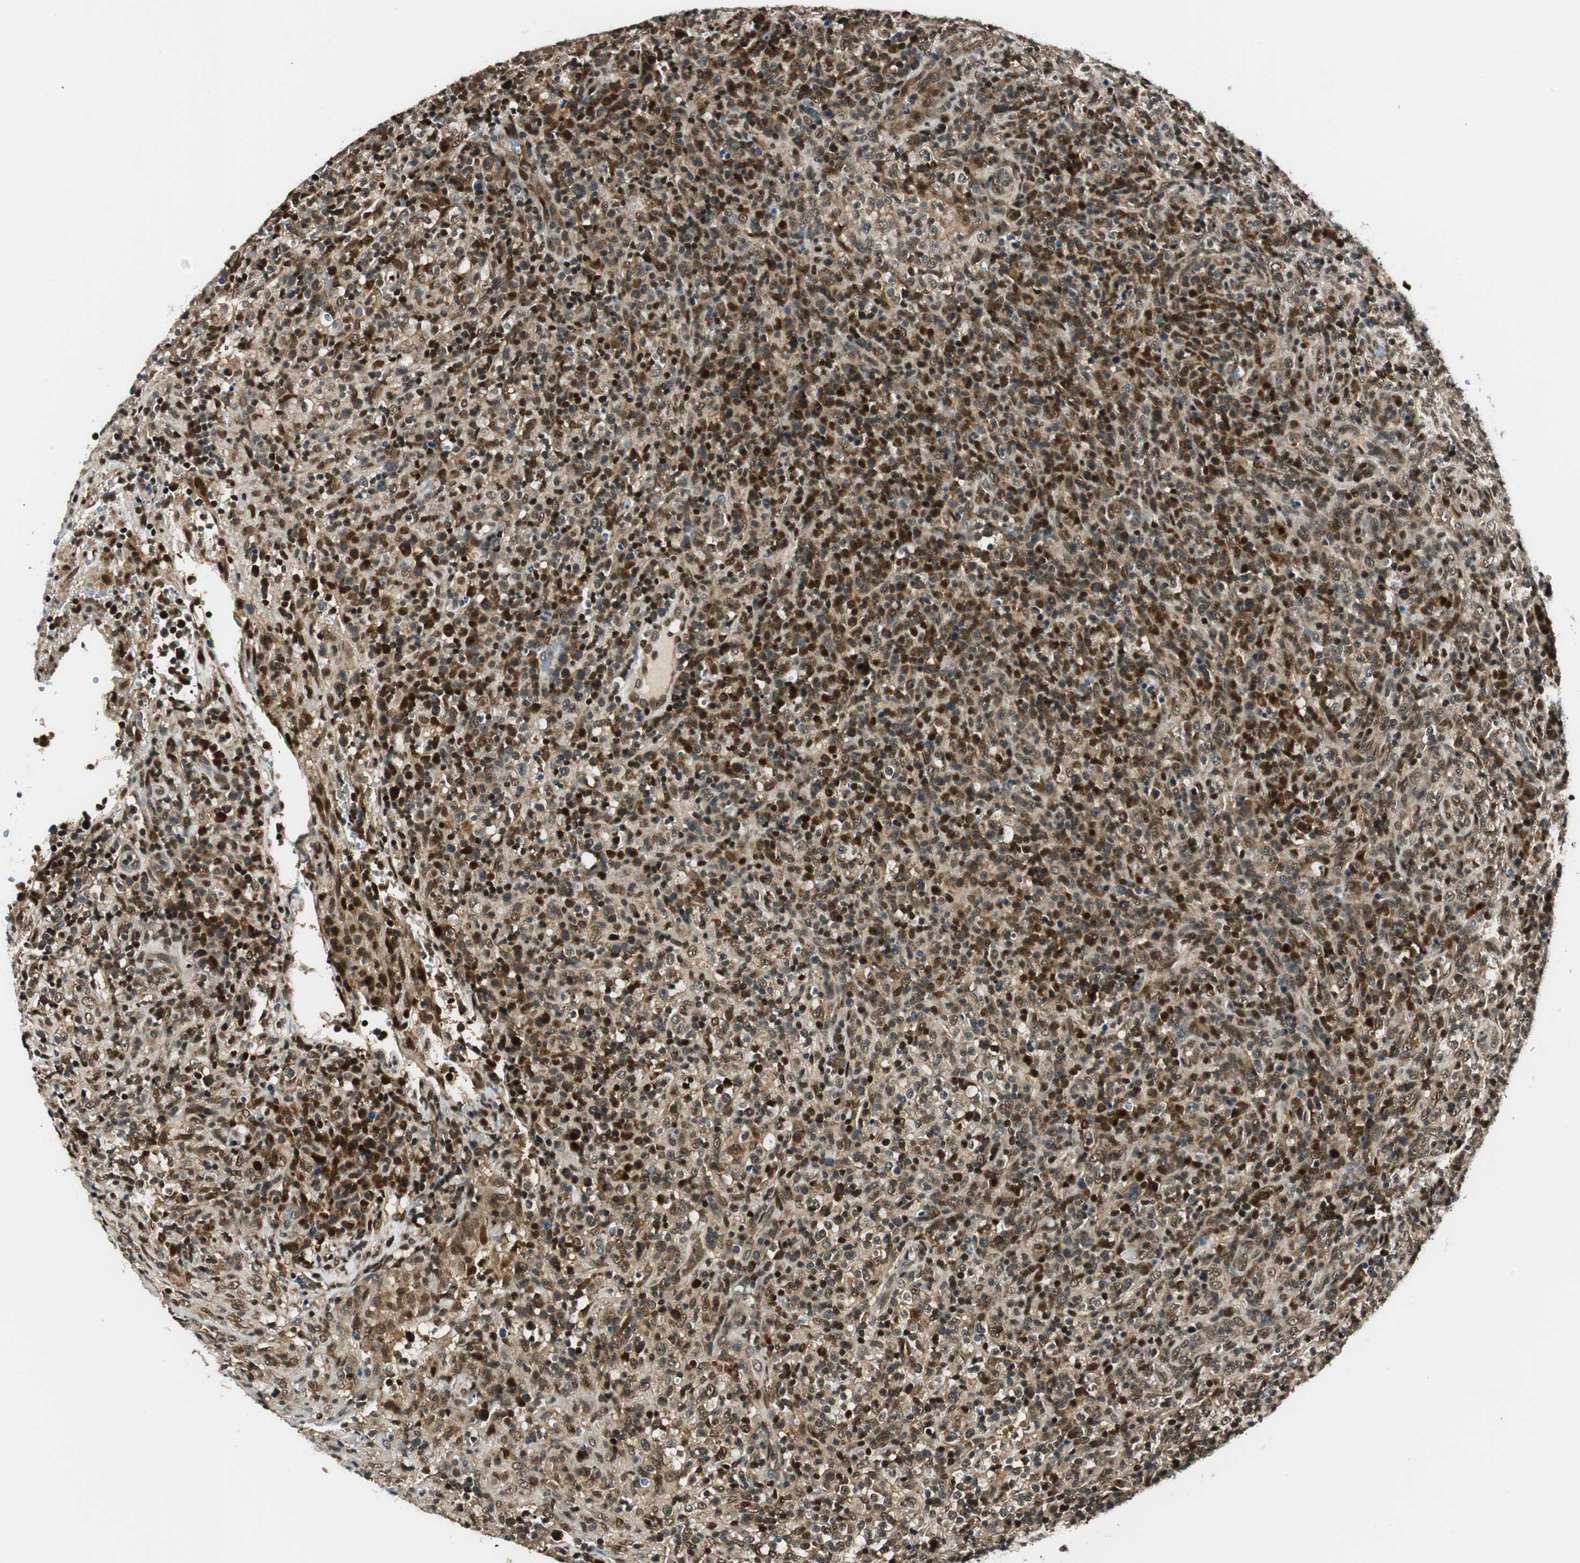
{"staining": {"intensity": "strong", "quantity": ">75%", "location": "cytoplasmic/membranous,nuclear"}, "tissue": "lymphoma", "cell_type": "Tumor cells", "image_type": "cancer", "snomed": [{"axis": "morphology", "description": "Malignant lymphoma, non-Hodgkin's type, High grade"}, {"axis": "topography", "description": "Lymph node"}], "caption": "A micrograph of lymphoma stained for a protein reveals strong cytoplasmic/membranous and nuclear brown staining in tumor cells. Immunohistochemistry stains the protein of interest in brown and the nuclei are stained blue.", "gene": "RING1", "patient": {"sex": "female", "age": 76}}